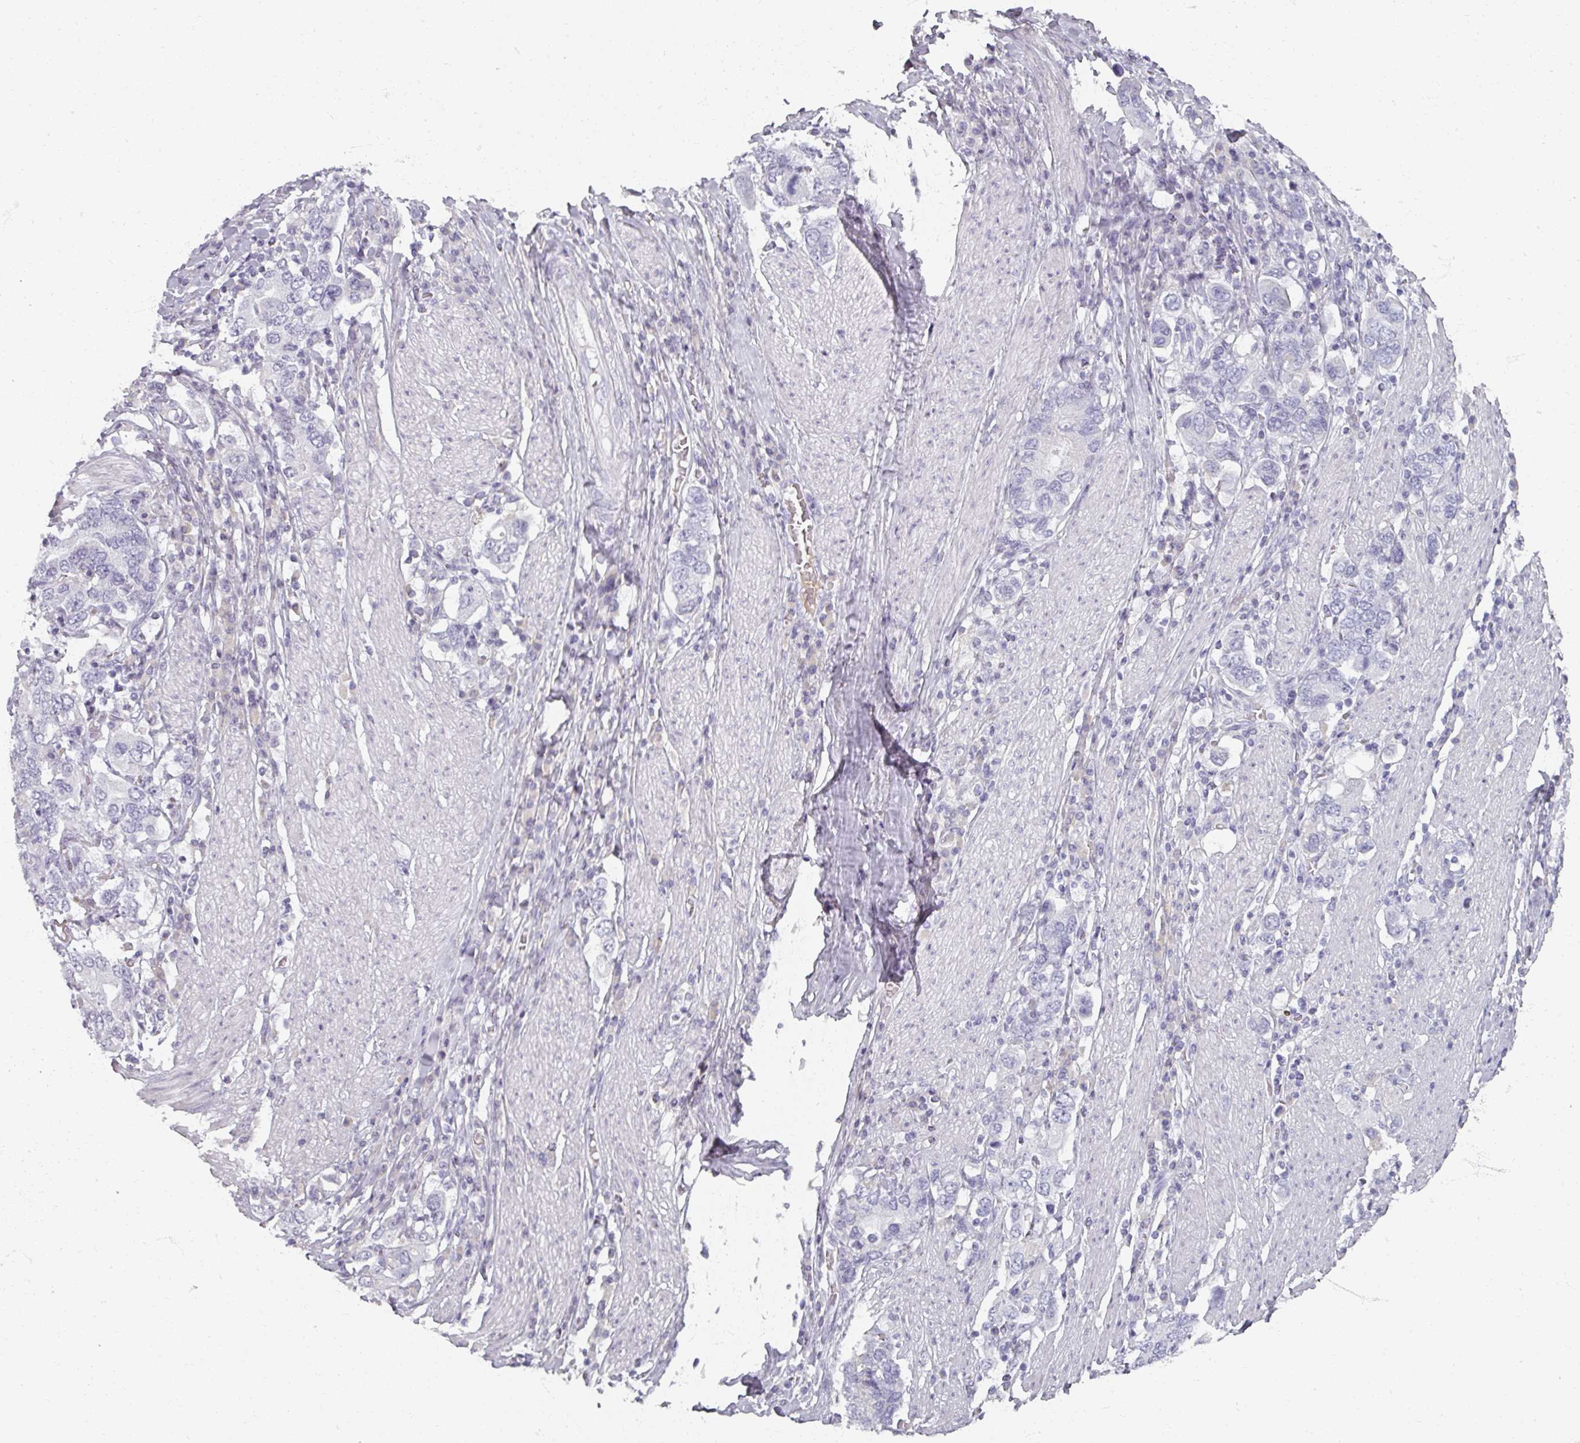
{"staining": {"intensity": "negative", "quantity": "none", "location": "none"}, "tissue": "stomach cancer", "cell_type": "Tumor cells", "image_type": "cancer", "snomed": [{"axis": "morphology", "description": "Adenocarcinoma, NOS"}, {"axis": "topography", "description": "Stomach, upper"}, {"axis": "topography", "description": "Stomach"}], "caption": "Tumor cells are negative for protein expression in human stomach cancer.", "gene": "REG3G", "patient": {"sex": "male", "age": 62}}